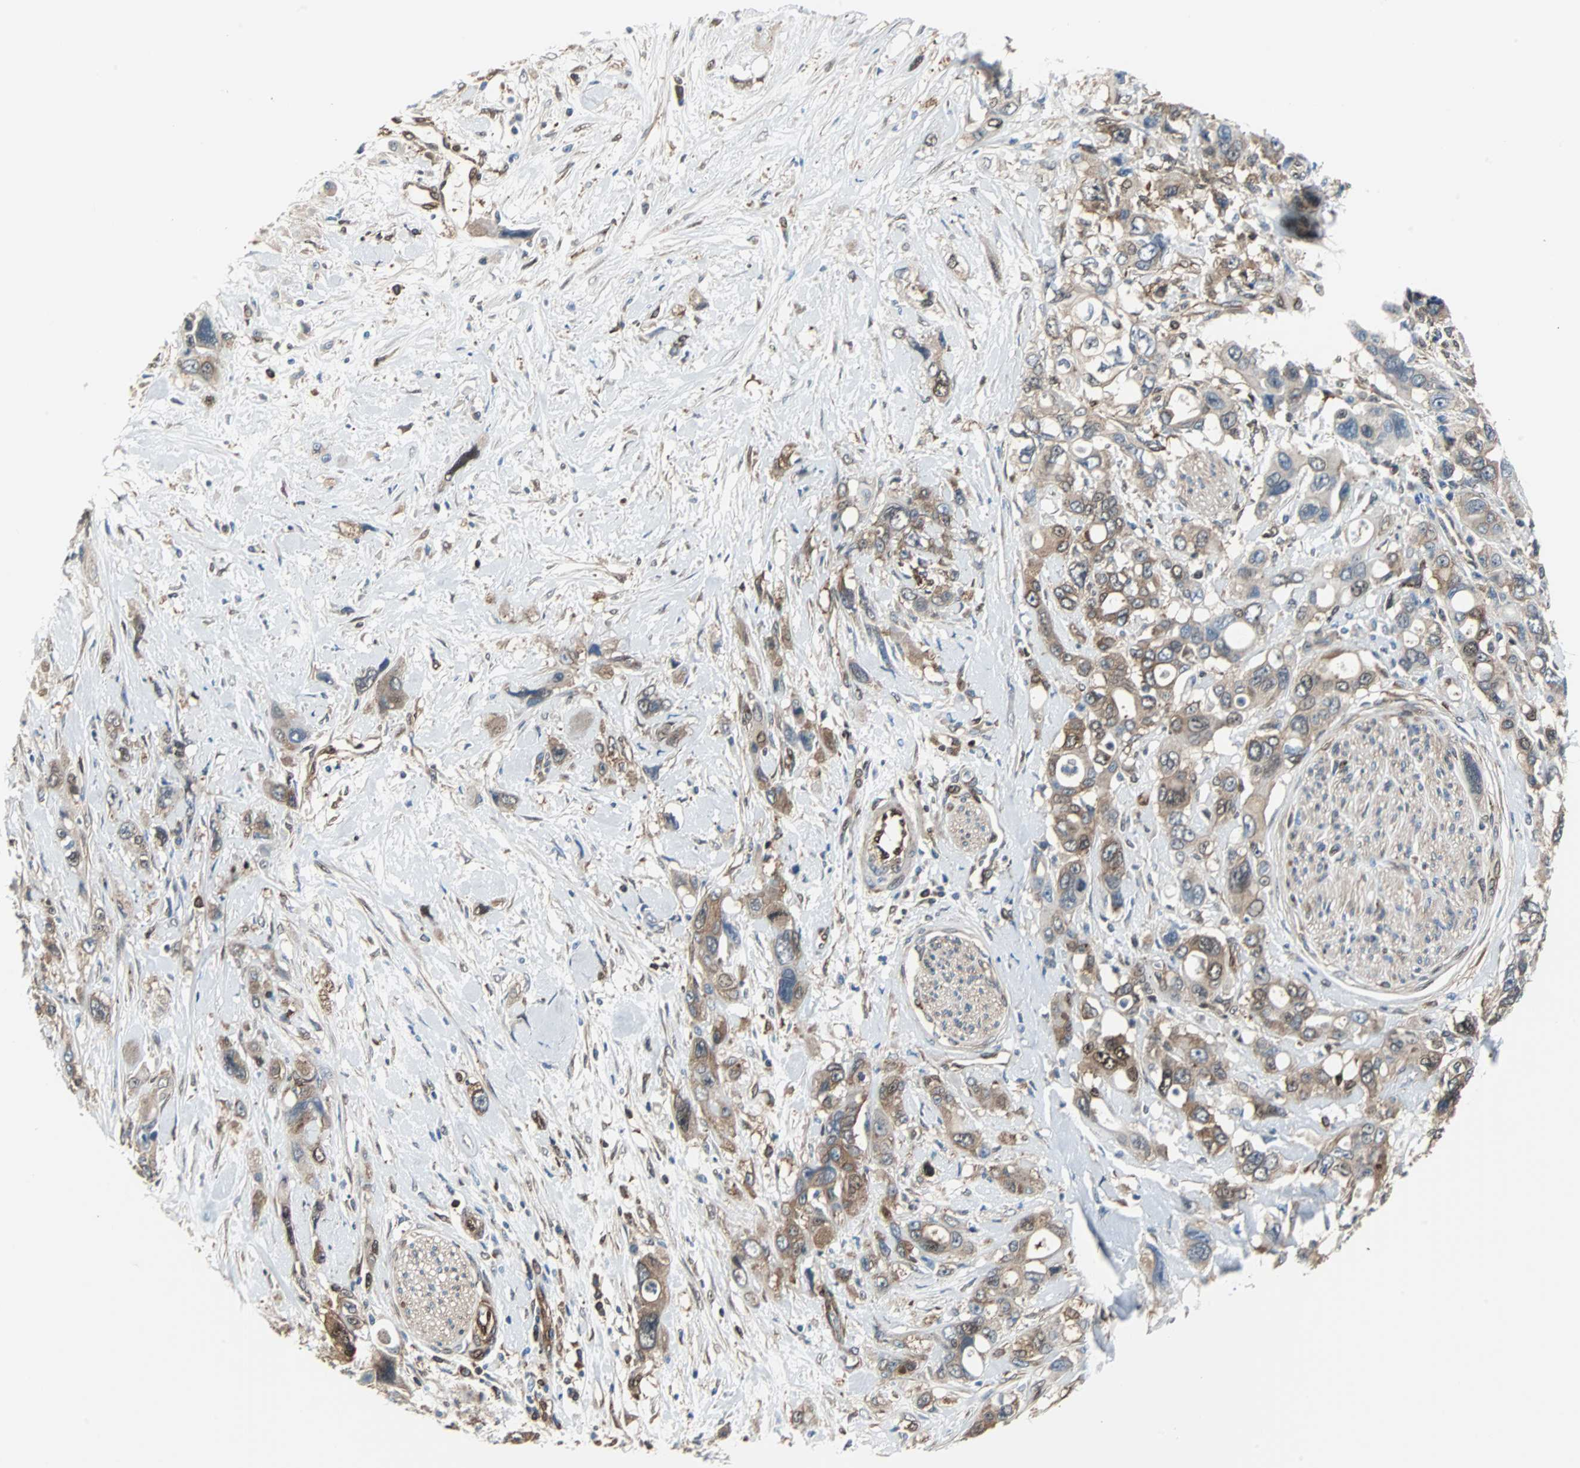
{"staining": {"intensity": "moderate", "quantity": ">75%", "location": "cytoplasmic/membranous"}, "tissue": "pancreatic cancer", "cell_type": "Tumor cells", "image_type": "cancer", "snomed": [{"axis": "morphology", "description": "Adenocarcinoma, NOS"}, {"axis": "topography", "description": "Pancreas"}], "caption": "Immunohistochemical staining of adenocarcinoma (pancreatic) displays medium levels of moderate cytoplasmic/membranous expression in approximately >75% of tumor cells.", "gene": "RELA", "patient": {"sex": "male", "age": 46}}